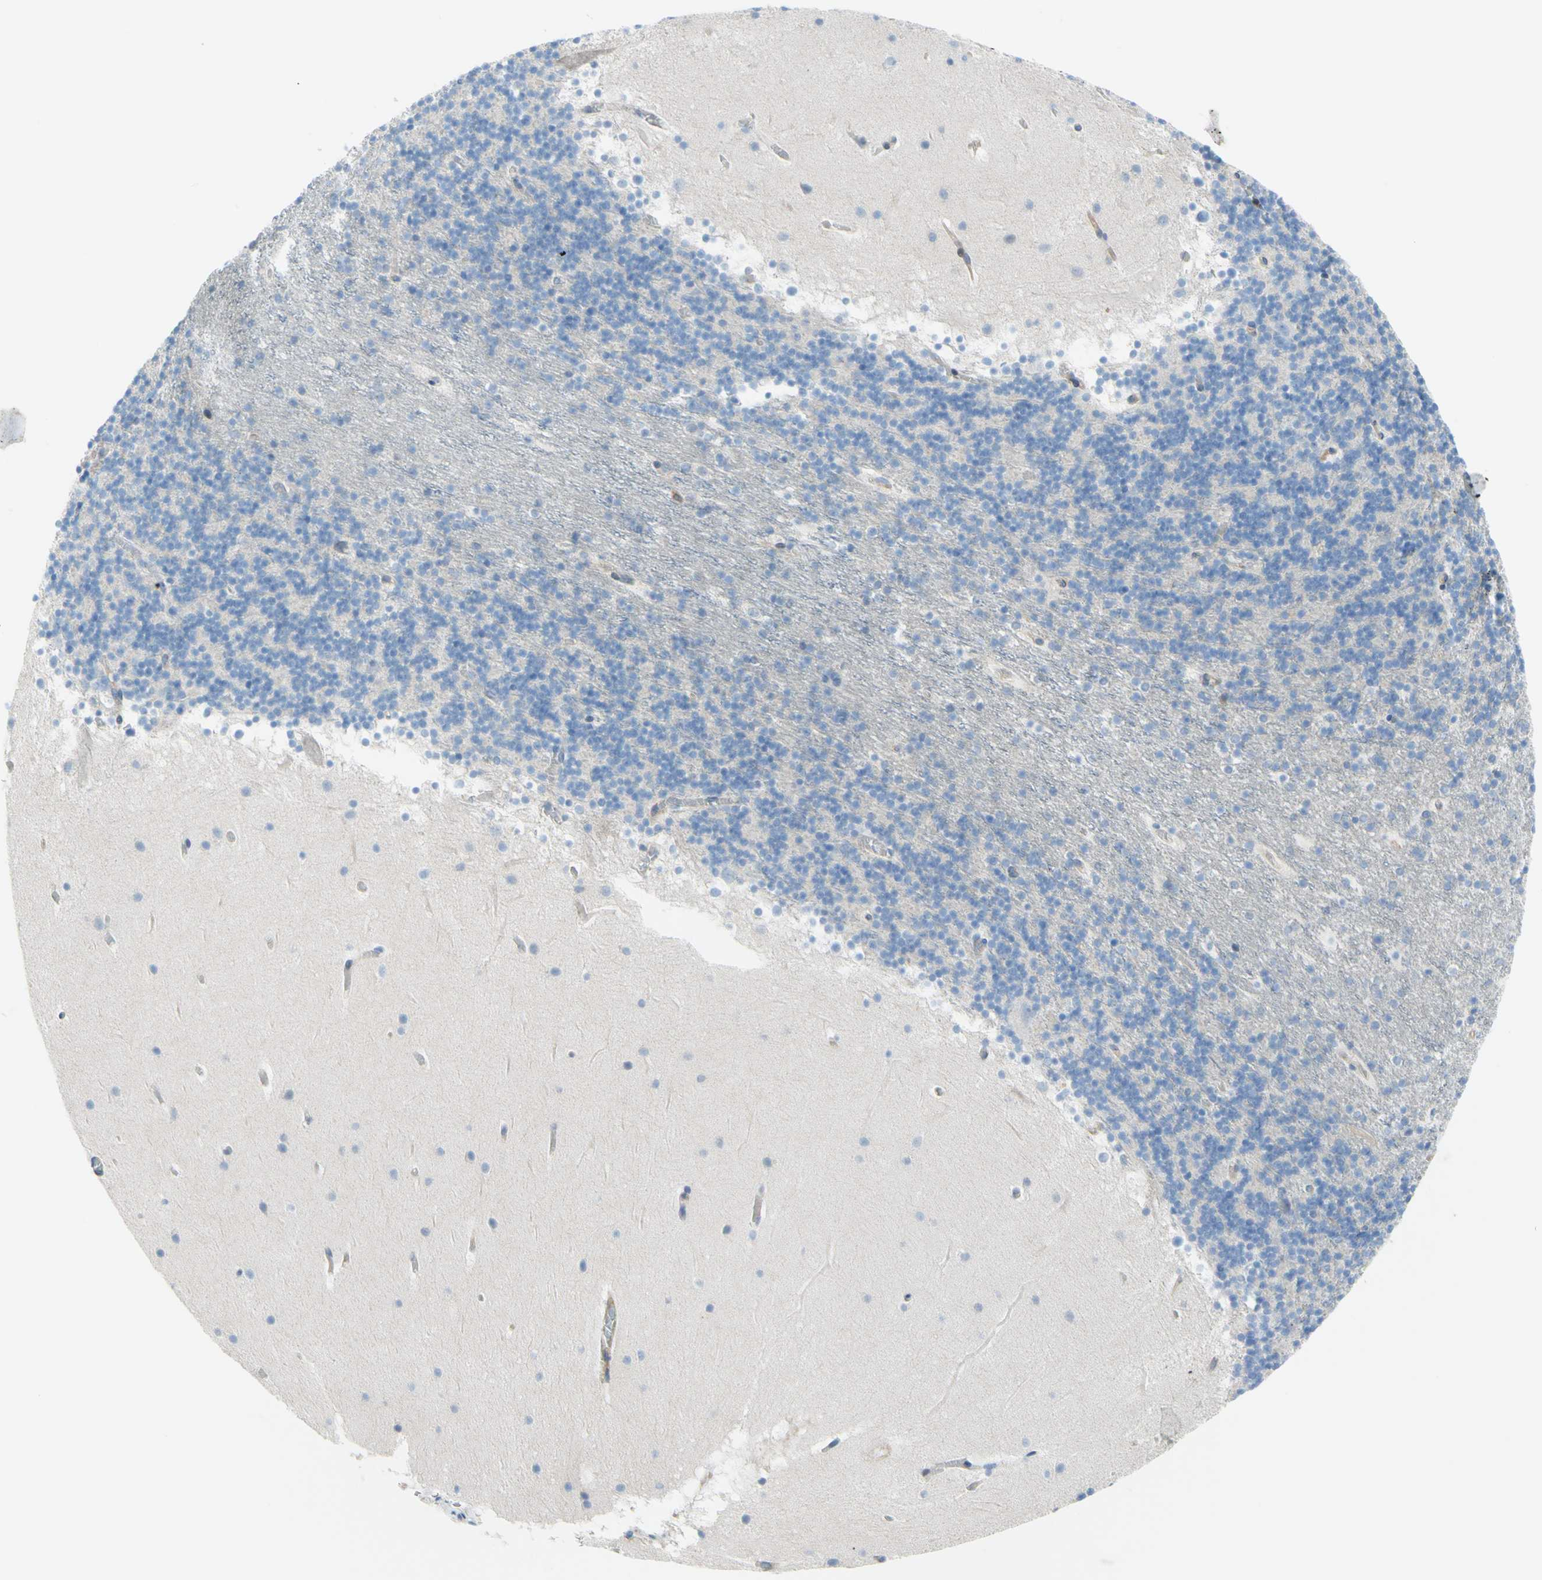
{"staining": {"intensity": "negative", "quantity": "none", "location": "none"}, "tissue": "cerebellum", "cell_type": "Cells in granular layer", "image_type": "normal", "snomed": [{"axis": "morphology", "description": "Normal tissue, NOS"}, {"axis": "topography", "description": "Cerebellum"}], "caption": "Immunohistochemistry histopathology image of normal cerebellum: human cerebellum stained with DAB displays no significant protein staining in cells in granular layer.", "gene": "PAK2", "patient": {"sex": "male", "age": 45}}